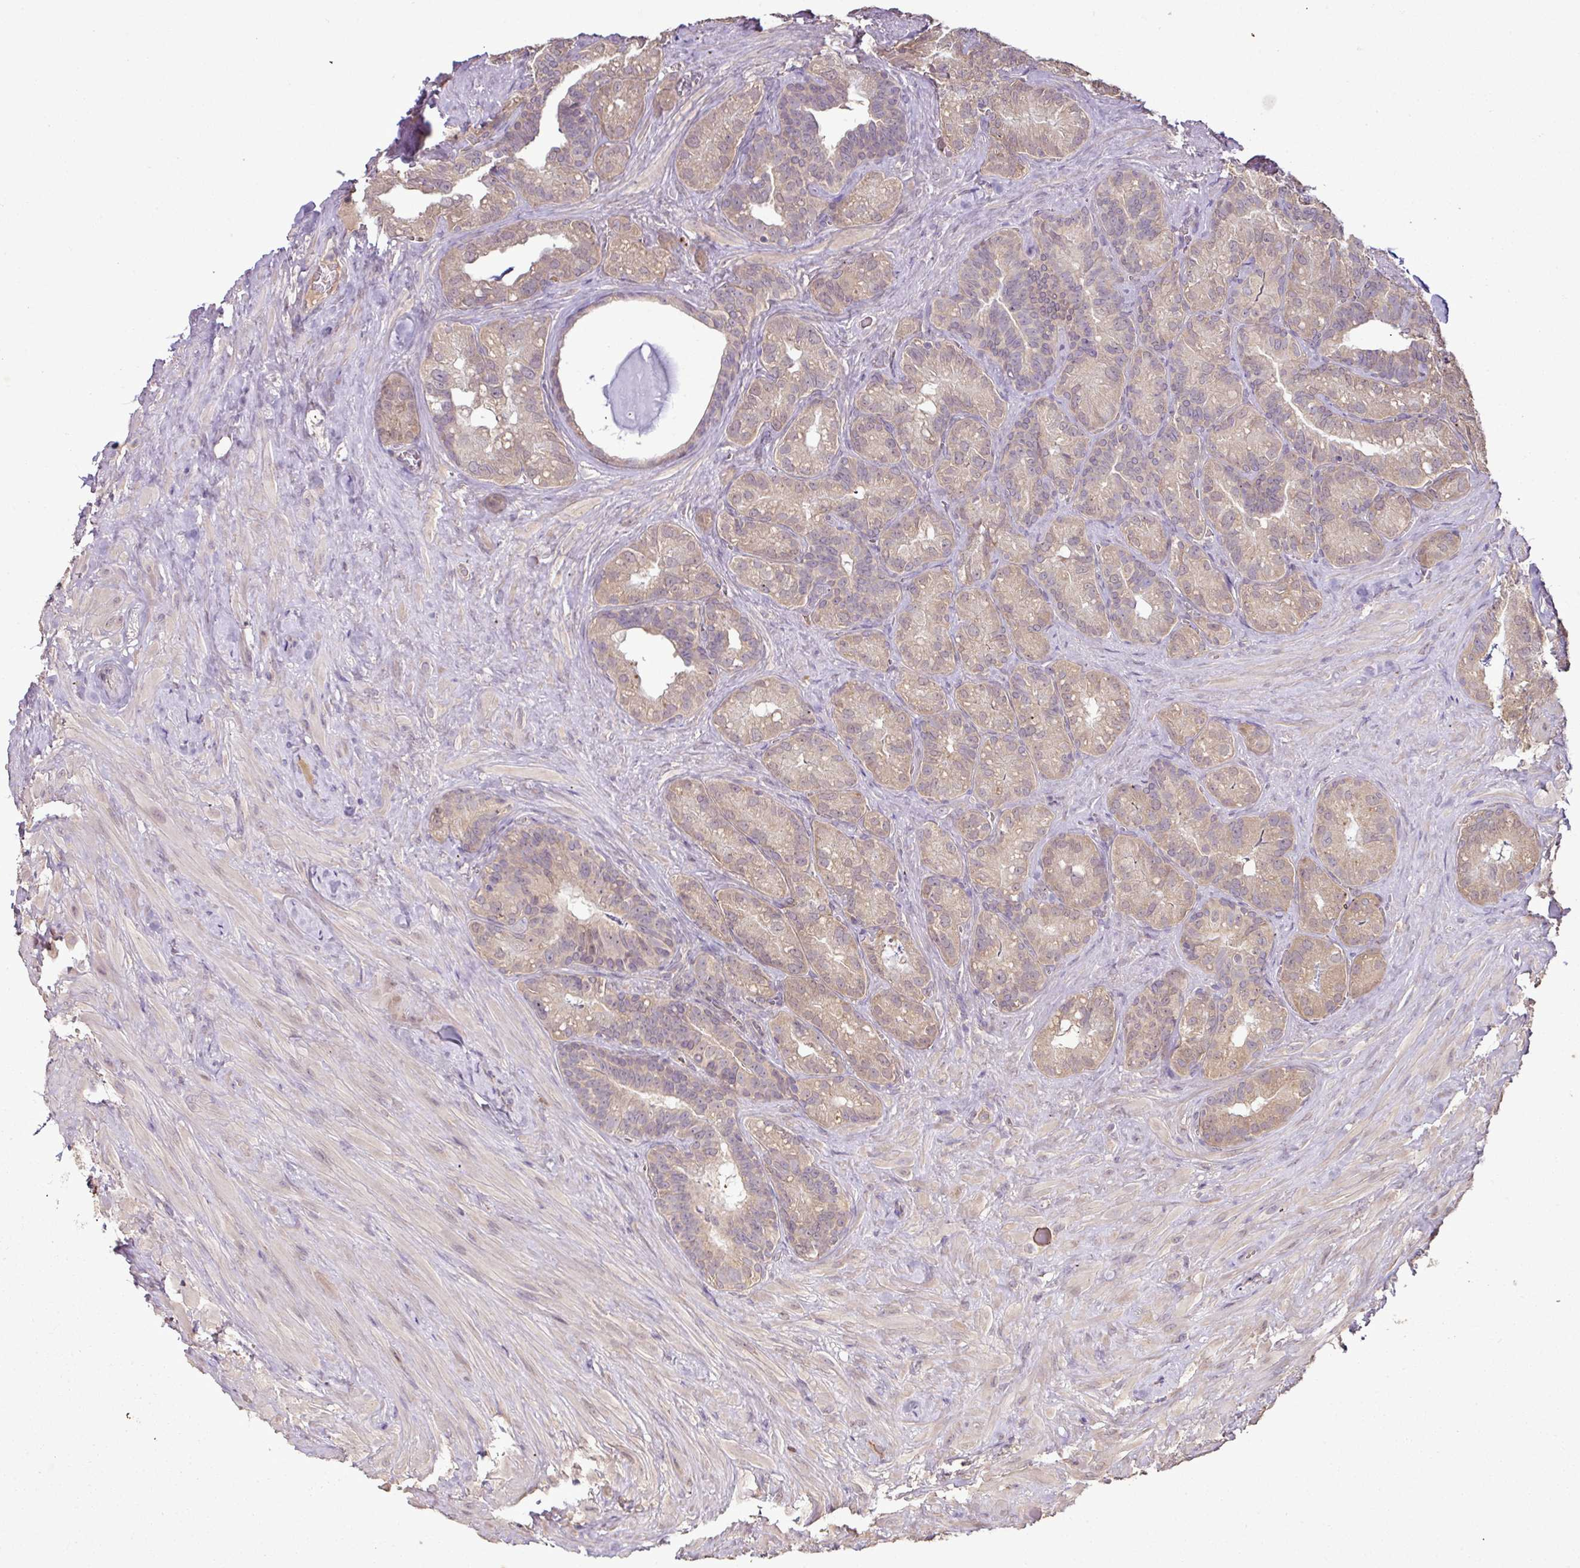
{"staining": {"intensity": "weak", "quantity": ">75%", "location": "cytoplasmic/membranous"}, "tissue": "seminal vesicle", "cell_type": "Glandular cells", "image_type": "normal", "snomed": [{"axis": "morphology", "description": "Normal tissue, NOS"}, {"axis": "topography", "description": "Seminal veicle"}], "caption": "Seminal vesicle stained with DAB immunohistochemistry shows low levels of weak cytoplasmic/membranous staining in about >75% of glandular cells.", "gene": "DNAAF4", "patient": {"sex": "male", "age": 60}}